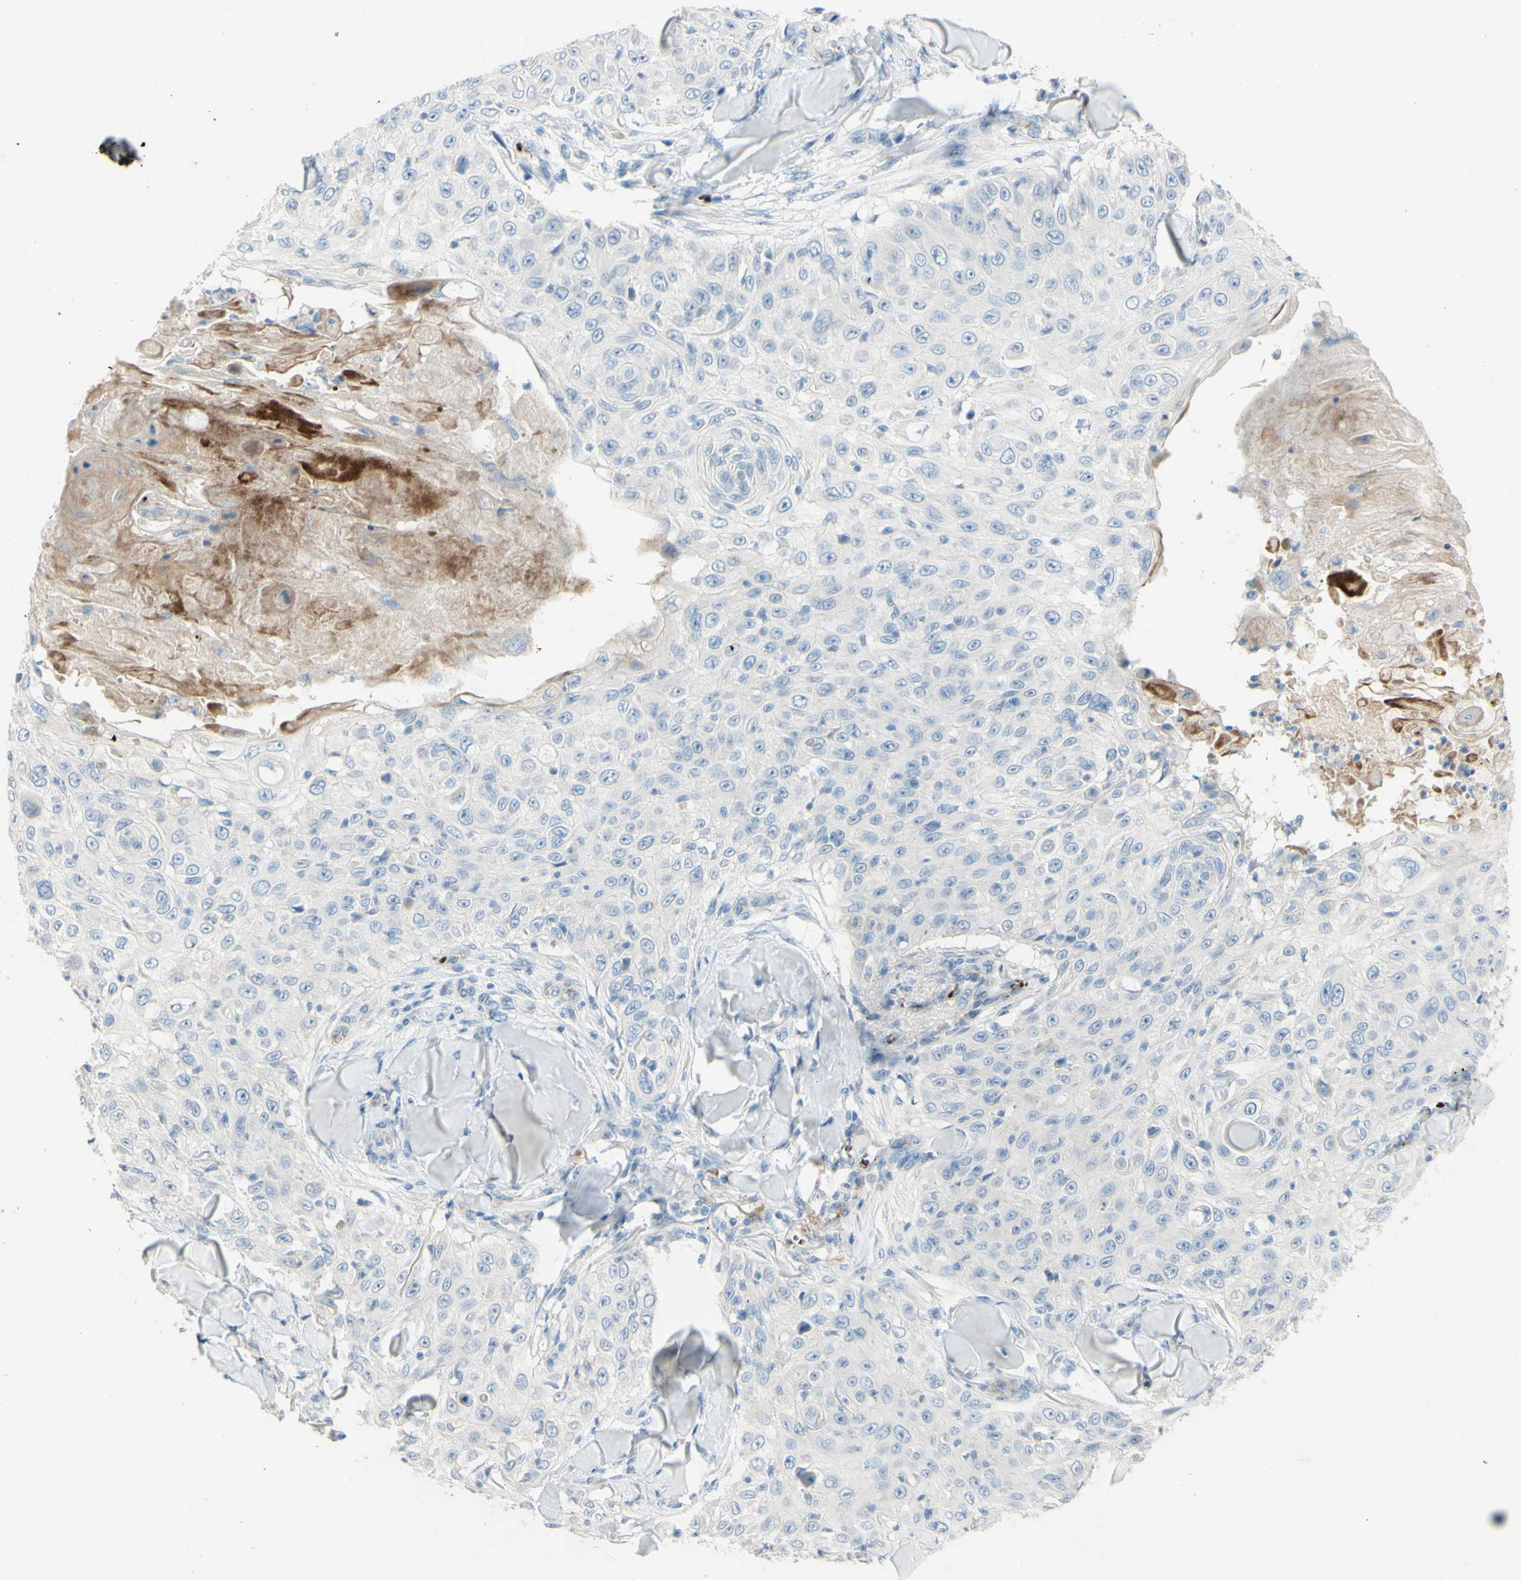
{"staining": {"intensity": "negative", "quantity": "none", "location": "none"}, "tissue": "skin cancer", "cell_type": "Tumor cells", "image_type": "cancer", "snomed": [{"axis": "morphology", "description": "Squamous cell carcinoma, NOS"}, {"axis": "topography", "description": "Skin"}], "caption": "Immunohistochemical staining of human squamous cell carcinoma (skin) shows no significant expression in tumor cells.", "gene": "GAN", "patient": {"sex": "male", "age": 86}}